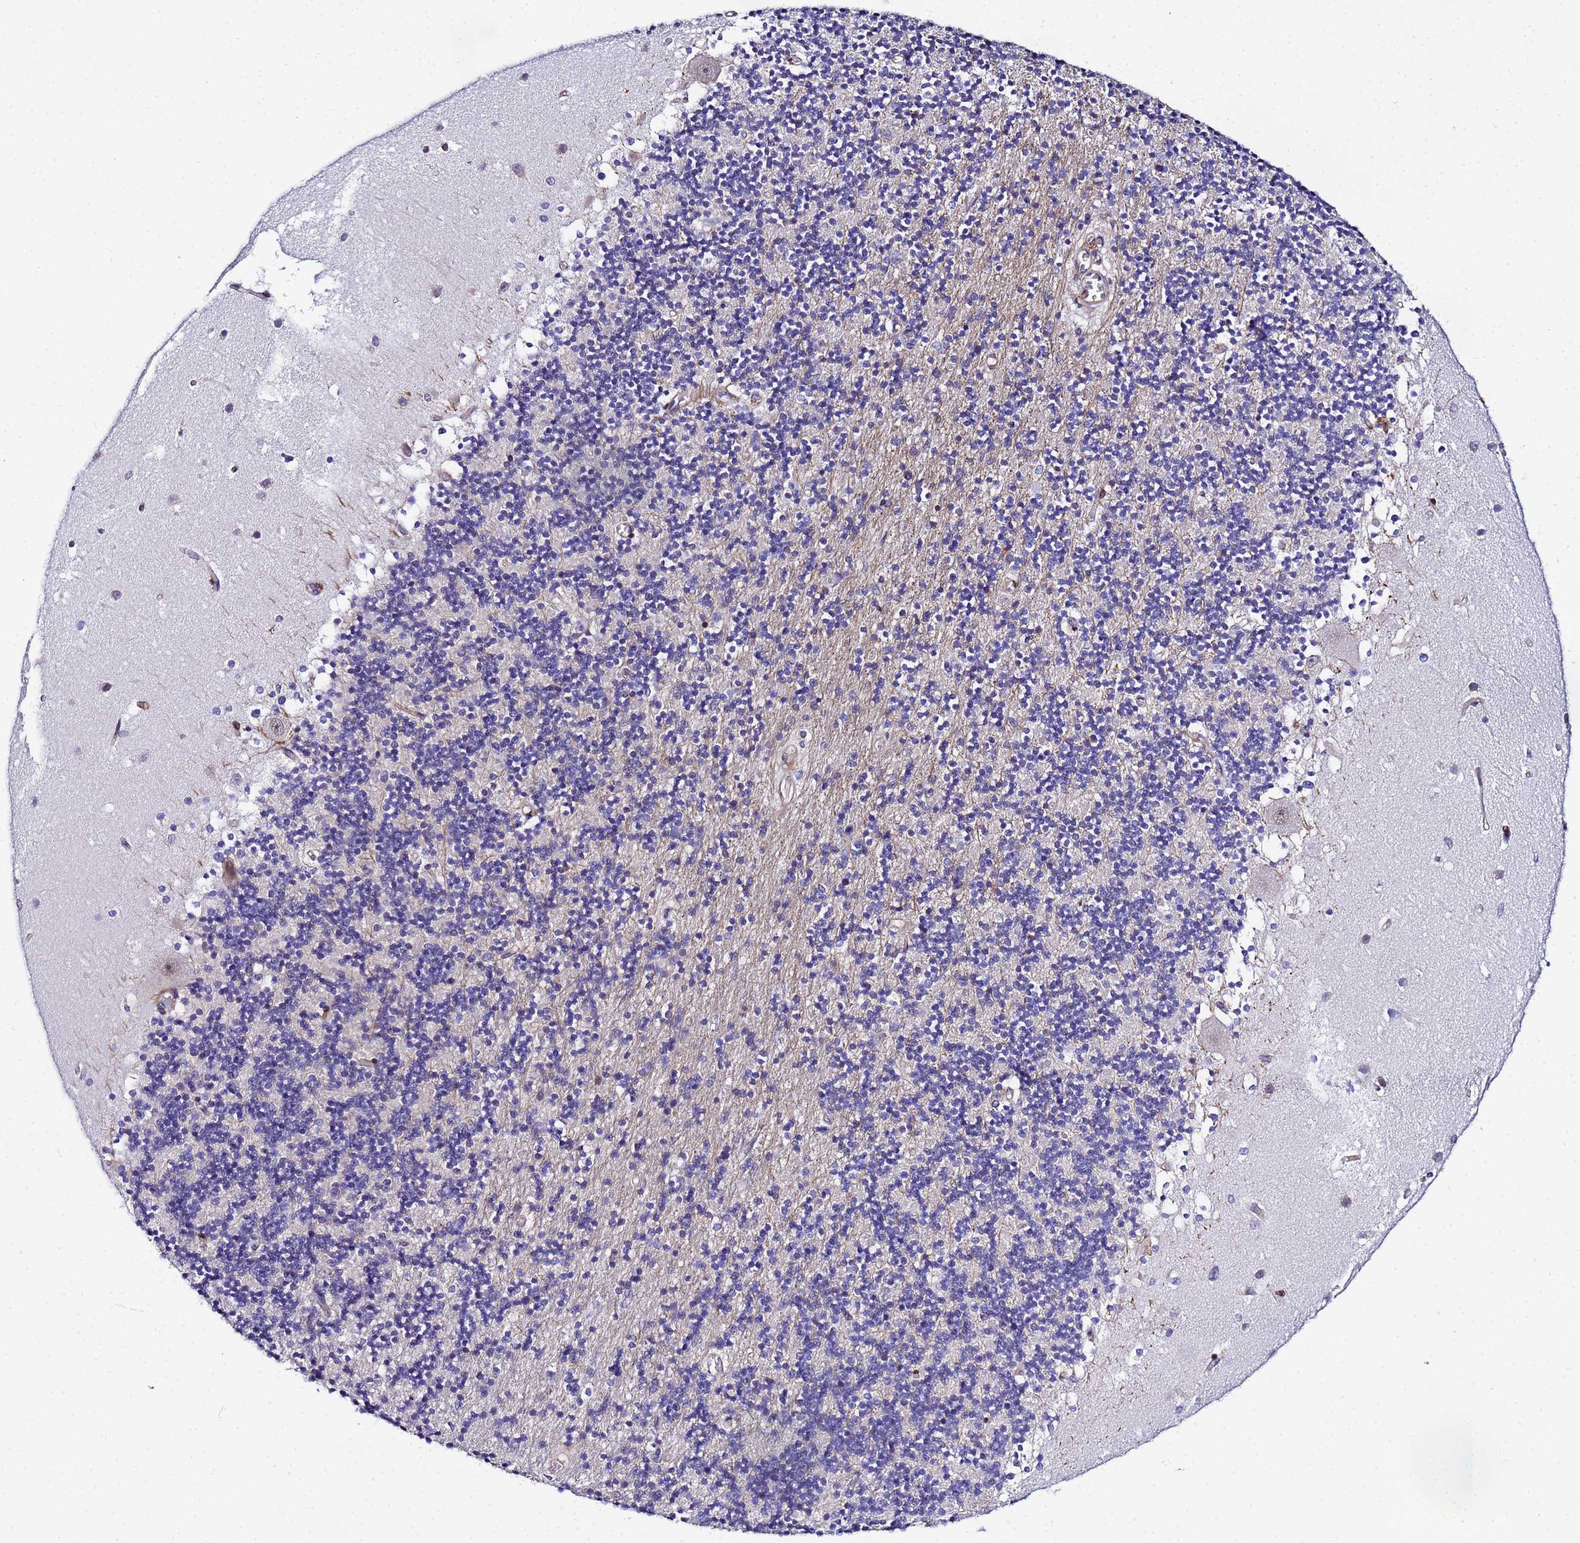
{"staining": {"intensity": "negative", "quantity": "none", "location": "none"}, "tissue": "cerebellum", "cell_type": "Cells in granular layer", "image_type": "normal", "snomed": [{"axis": "morphology", "description": "Normal tissue, NOS"}, {"axis": "topography", "description": "Cerebellum"}], "caption": "DAB (3,3'-diaminobenzidine) immunohistochemical staining of unremarkable human cerebellum exhibits no significant staining in cells in granular layer. The staining was performed using DAB (3,3'-diaminobenzidine) to visualize the protein expression in brown, while the nuclei were stained in blue with hematoxylin (Magnification: 20x).", "gene": "POM121C", "patient": {"sex": "male", "age": 54}}